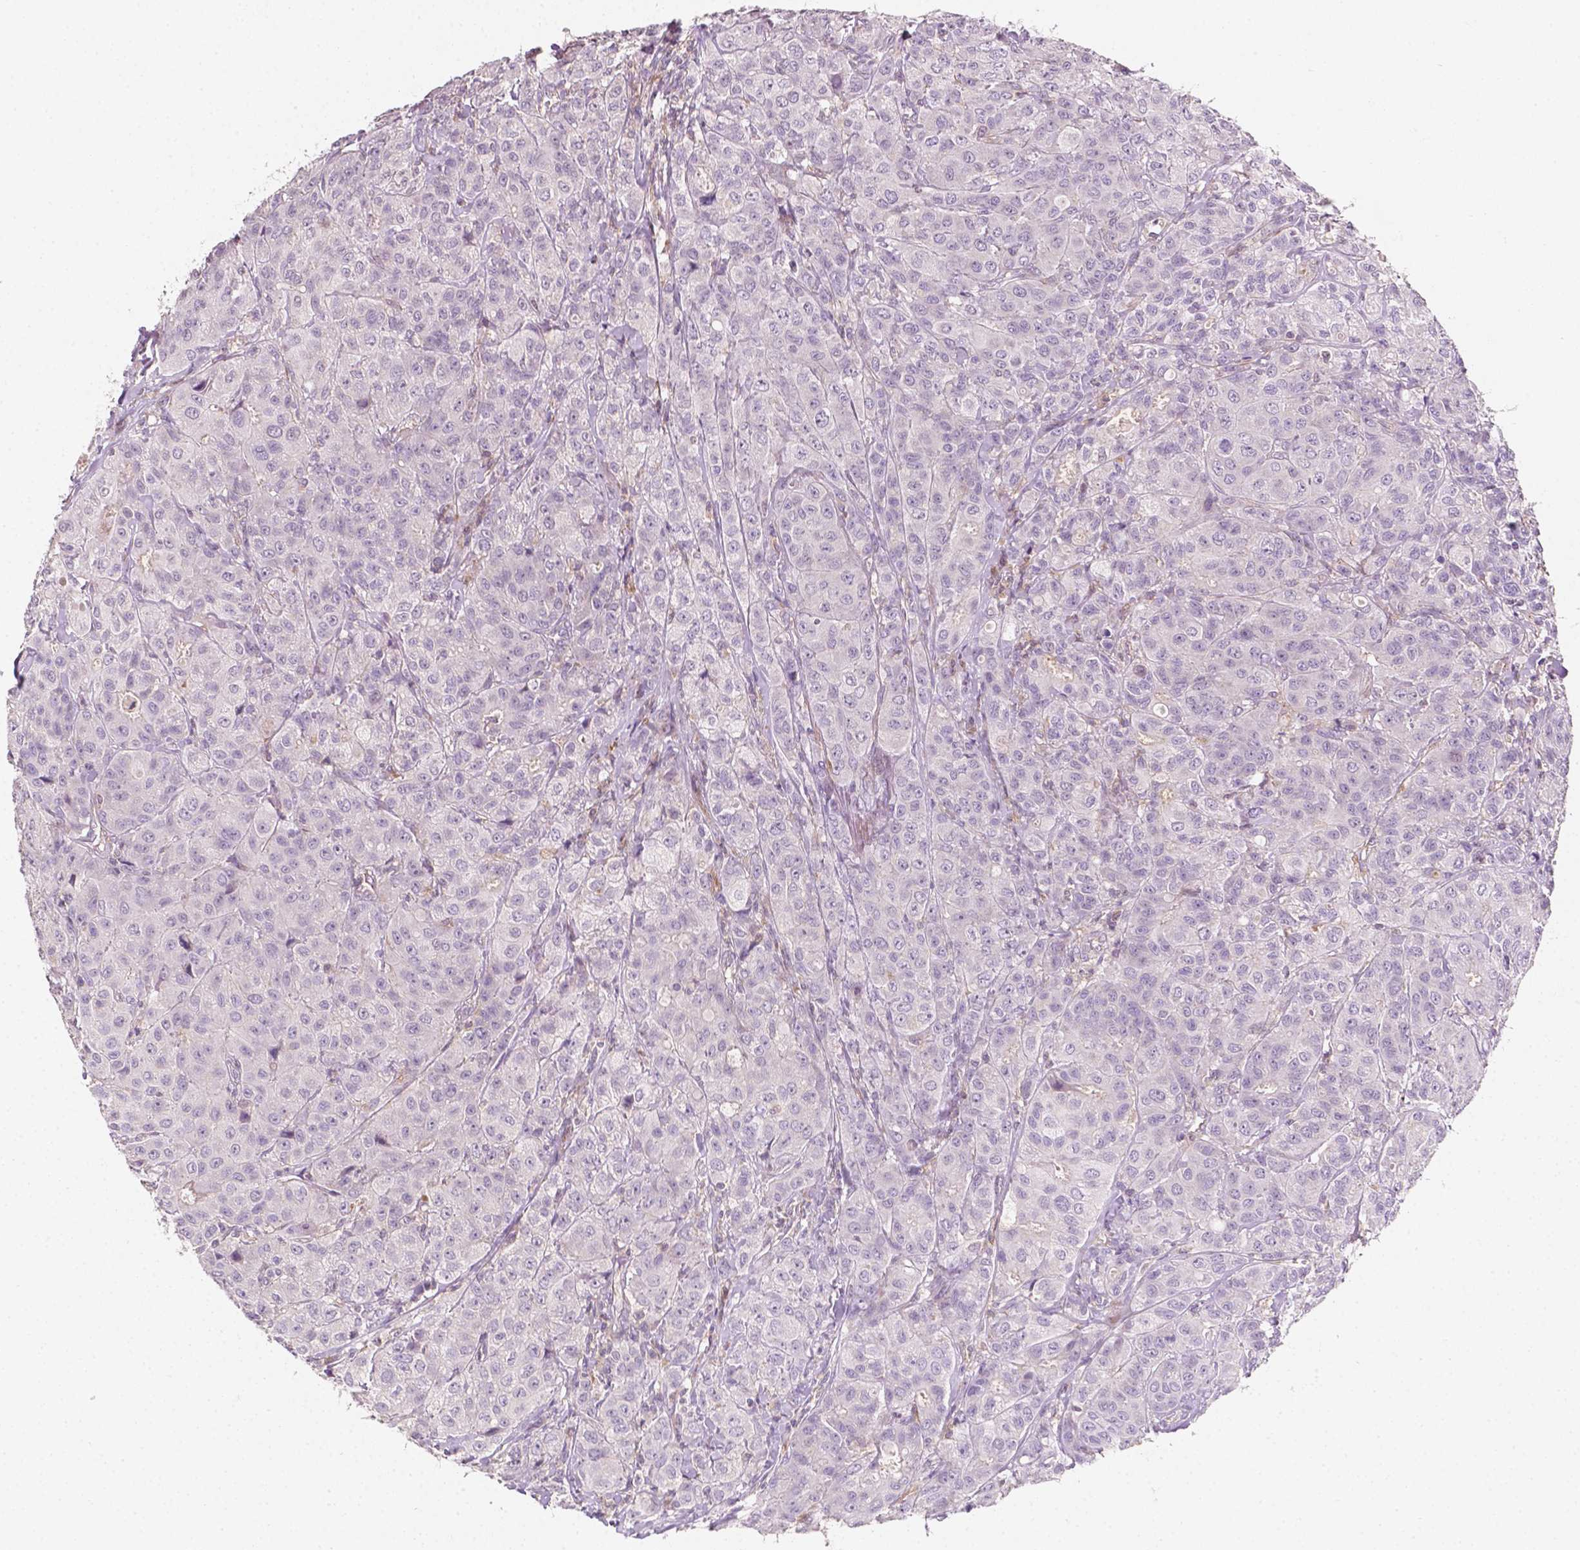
{"staining": {"intensity": "negative", "quantity": "none", "location": "none"}, "tissue": "breast cancer", "cell_type": "Tumor cells", "image_type": "cancer", "snomed": [{"axis": "morphology", "description": "Duct carcinoma"}, {"axis": "topography", "description": "Breast"}], "caption": "The photomicrograph reveals no staining of tumor cells in breast cancer (infiltrating ductal carcinoma). (Brightfield microscopy of DAB (3,3'-diaminobenzidine) immunohistochemistry (IHC) at high magnification).", "gene": "EGFR", "patient": {"sex": "female", "age": 43}}